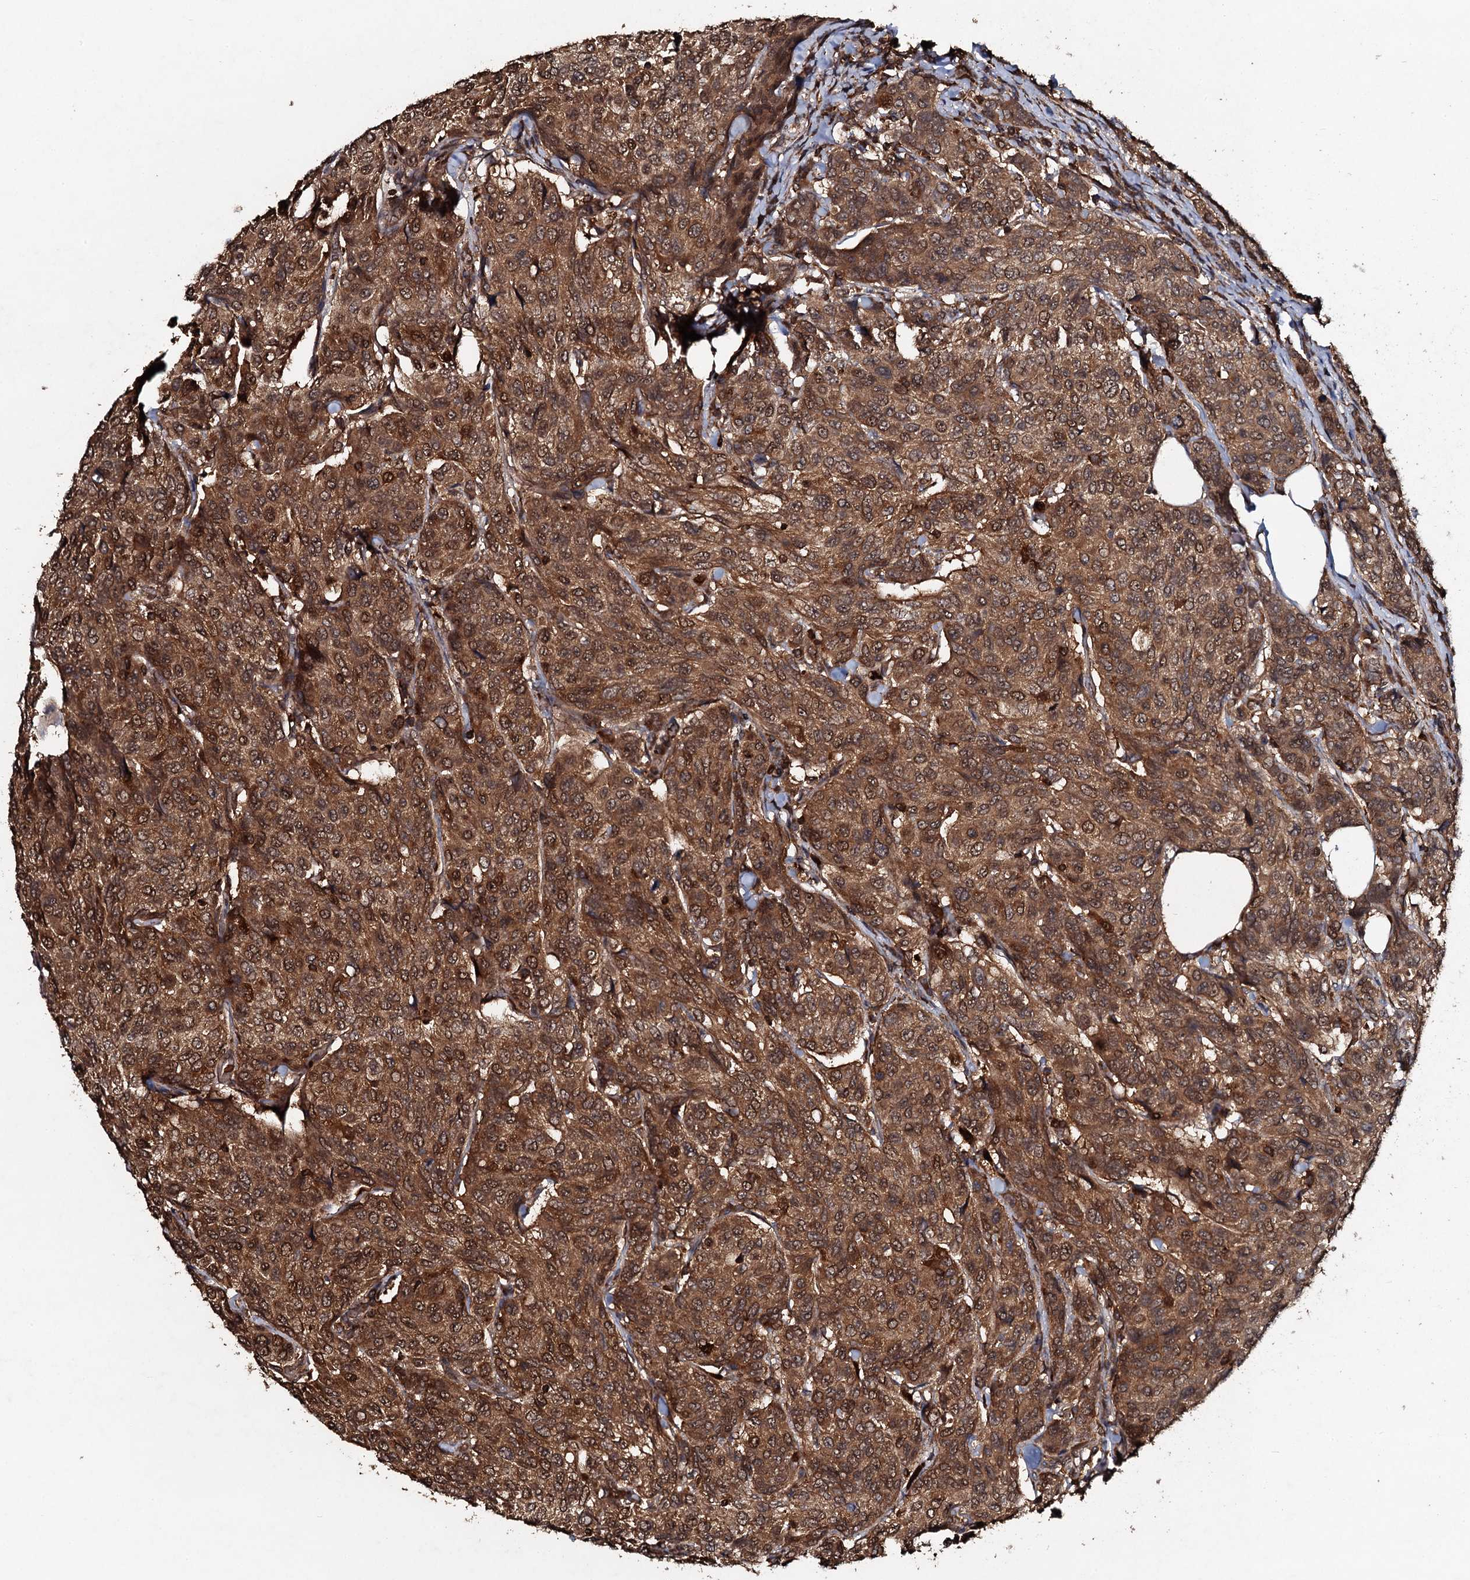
{"staining": {"intensity": "moderate", "quantity": ">75%", "location": "cytoplasmic/membranous,nuclear"}, "tissue": "breast cancer", "cell_type": "Tumor cells", "image_type": "cancer", "snomed": [{"axis": "morphology", "description": "Duct carcinoma"}, {"axis": "topography", "description": "Breast"}], "caption": "Approximately >75% of tumor cells in human breast invasive ductal carcinoma display moderate cytoplasmic/membranous and nuclear protein expression as visualized by brown immunohistochemical staining.", "gene": "ADGRG3", "patient": {"sex": "female", "age": 55}}